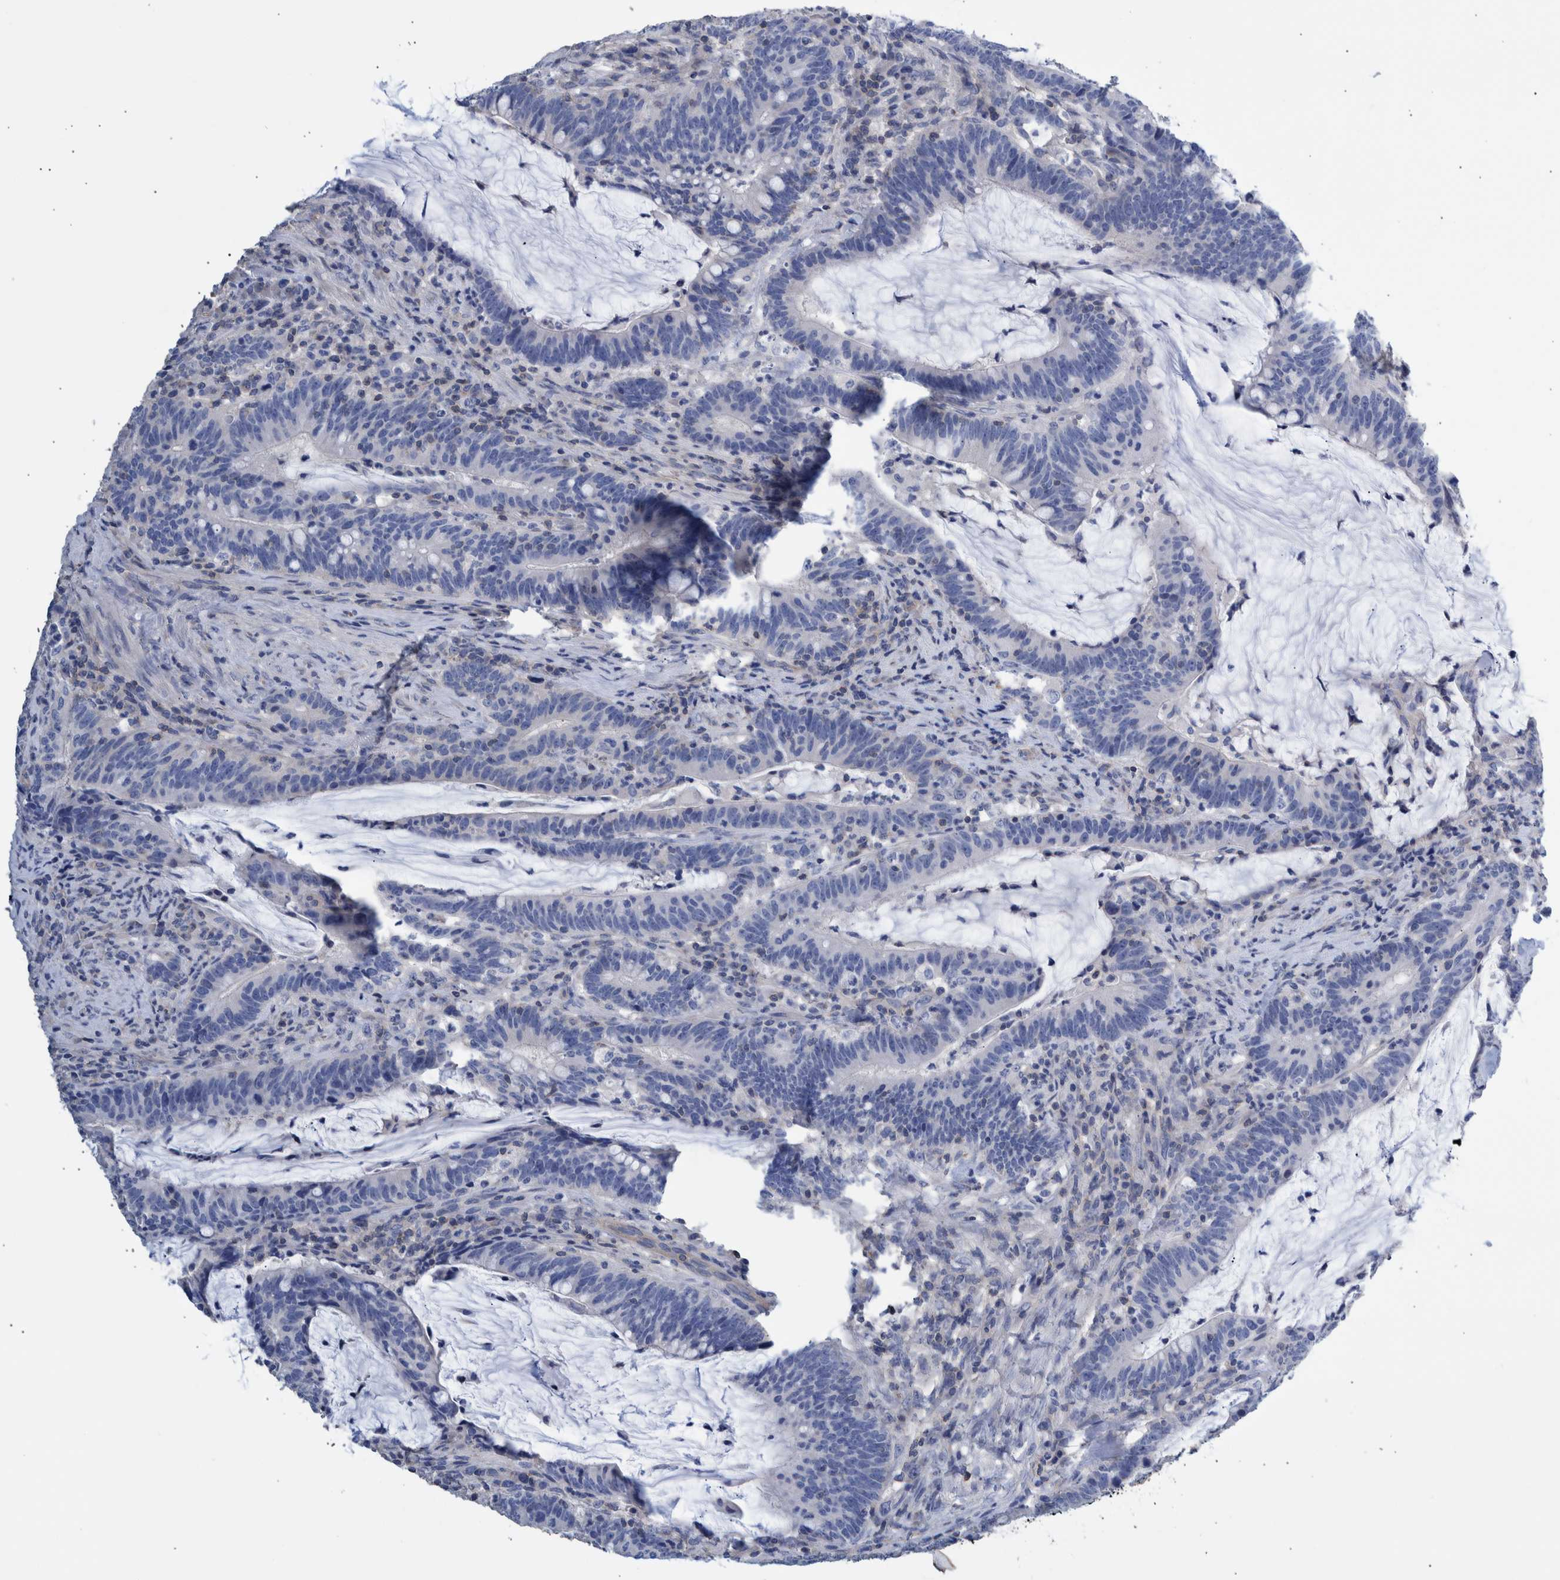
{"staining": {"intensity": "negative", "quantity": "none", "location": "none"}, "tissue": "colorectal cancer", "cell_type": "Tumor cells", "image_type": "cancer", "snomed": [{"axis": "morphology", "description": "Adenocarcinoma, NOS"}, {"axis": "topography", "description": "Colon"}], "caption": "High magnification brightfield microscopy of colorectal adenocarcinoma stained with DAB (3,3'-diaminobenzidine) (brown) and counterstained with hematoxylin (blue): tumor cells show no significant positivity.", "gene": "PPP3CC", "patient": {"sex": "female", "age": 66}}